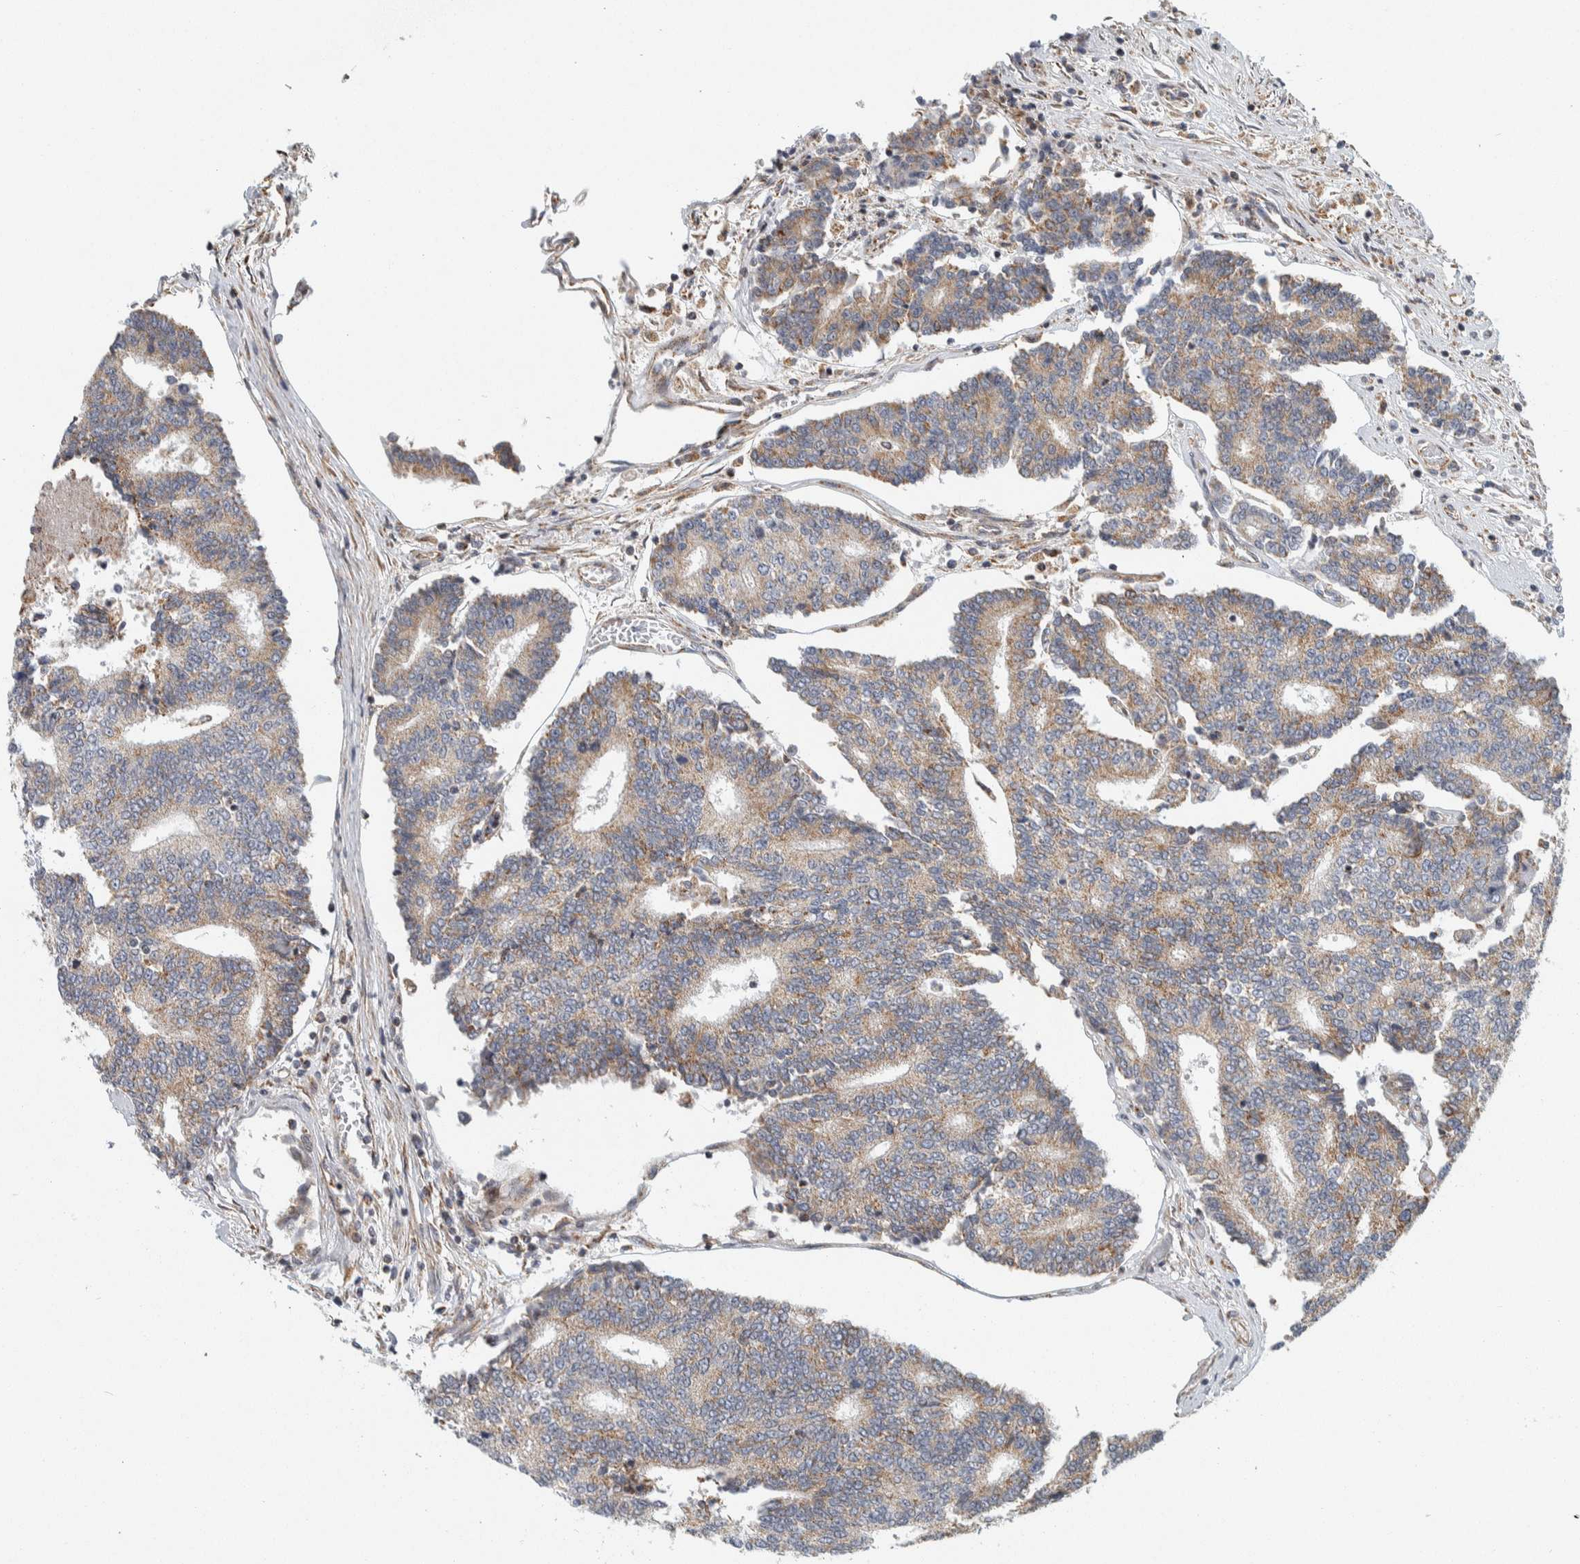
{"staining": {"intensity": "moderate", "quantity": "25%-75%", "location": "cytoplasmic/membranous"}, "tissue": "prostate cancer", "cell_type": "Tumor cells", "image_type": "cancer", "snomed": [{"axis": "morphology", "description": "Normal tissue, NOS"}, {"axis": "morphology", "description": "Adenocarcinoma, High grade"}, {"axis": "topography", "description": "Prostate"}, {"axis": "topography", "description": "Seminal veicle"}], "caption": "A micrograph showing moderate cytoplasmic/membranous expression in approximately 25%-75% of tumor cells in high-grade adenocarcinoma (prostate), as visualized by brown immunohistochemical staining.", "gene": "AFP", "patient": {"sex": "male", "age": 55}}